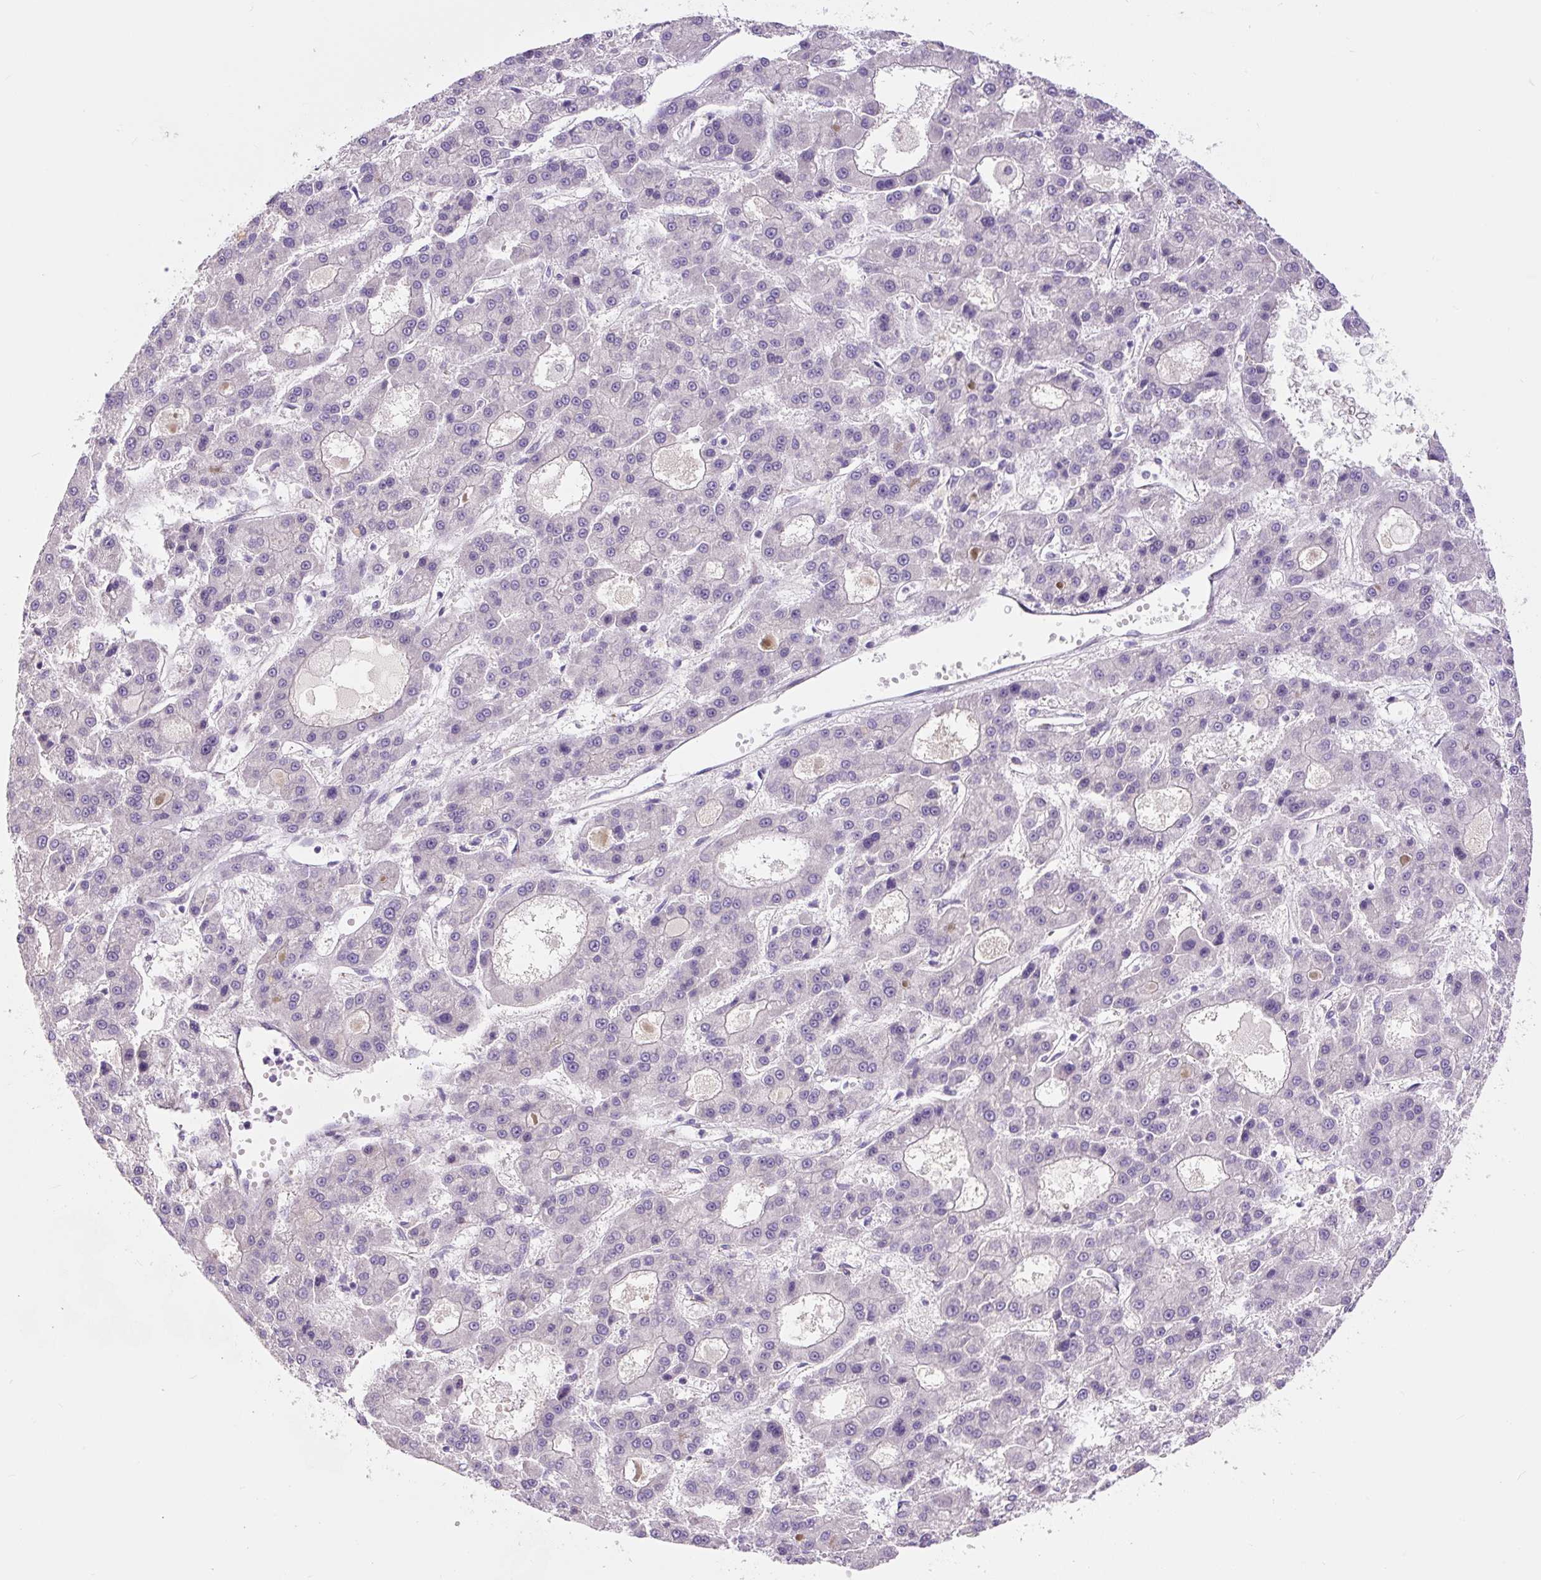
{"staining": {"intensity": "negative", "quantity": "none", "location": "none"}, "tissue": "liver cancer", "cell_type": "Tumor cells", "image_type": "cancer", "snomed": [{"axis": "morphology", "description": "Carcinoma, Hepatocellular, NOS"}, {"axis": "topography", "description": "Liver"}], "caption": "Immunohistochemistry histopathology image of neoplastic tissue: human hepatocellular carcinoma (liver) stained with DAB demonstrates no significant protein positivity in tumor cells.", "gene": "CCL25", "patient": {"sex": "male", "age": 70}}